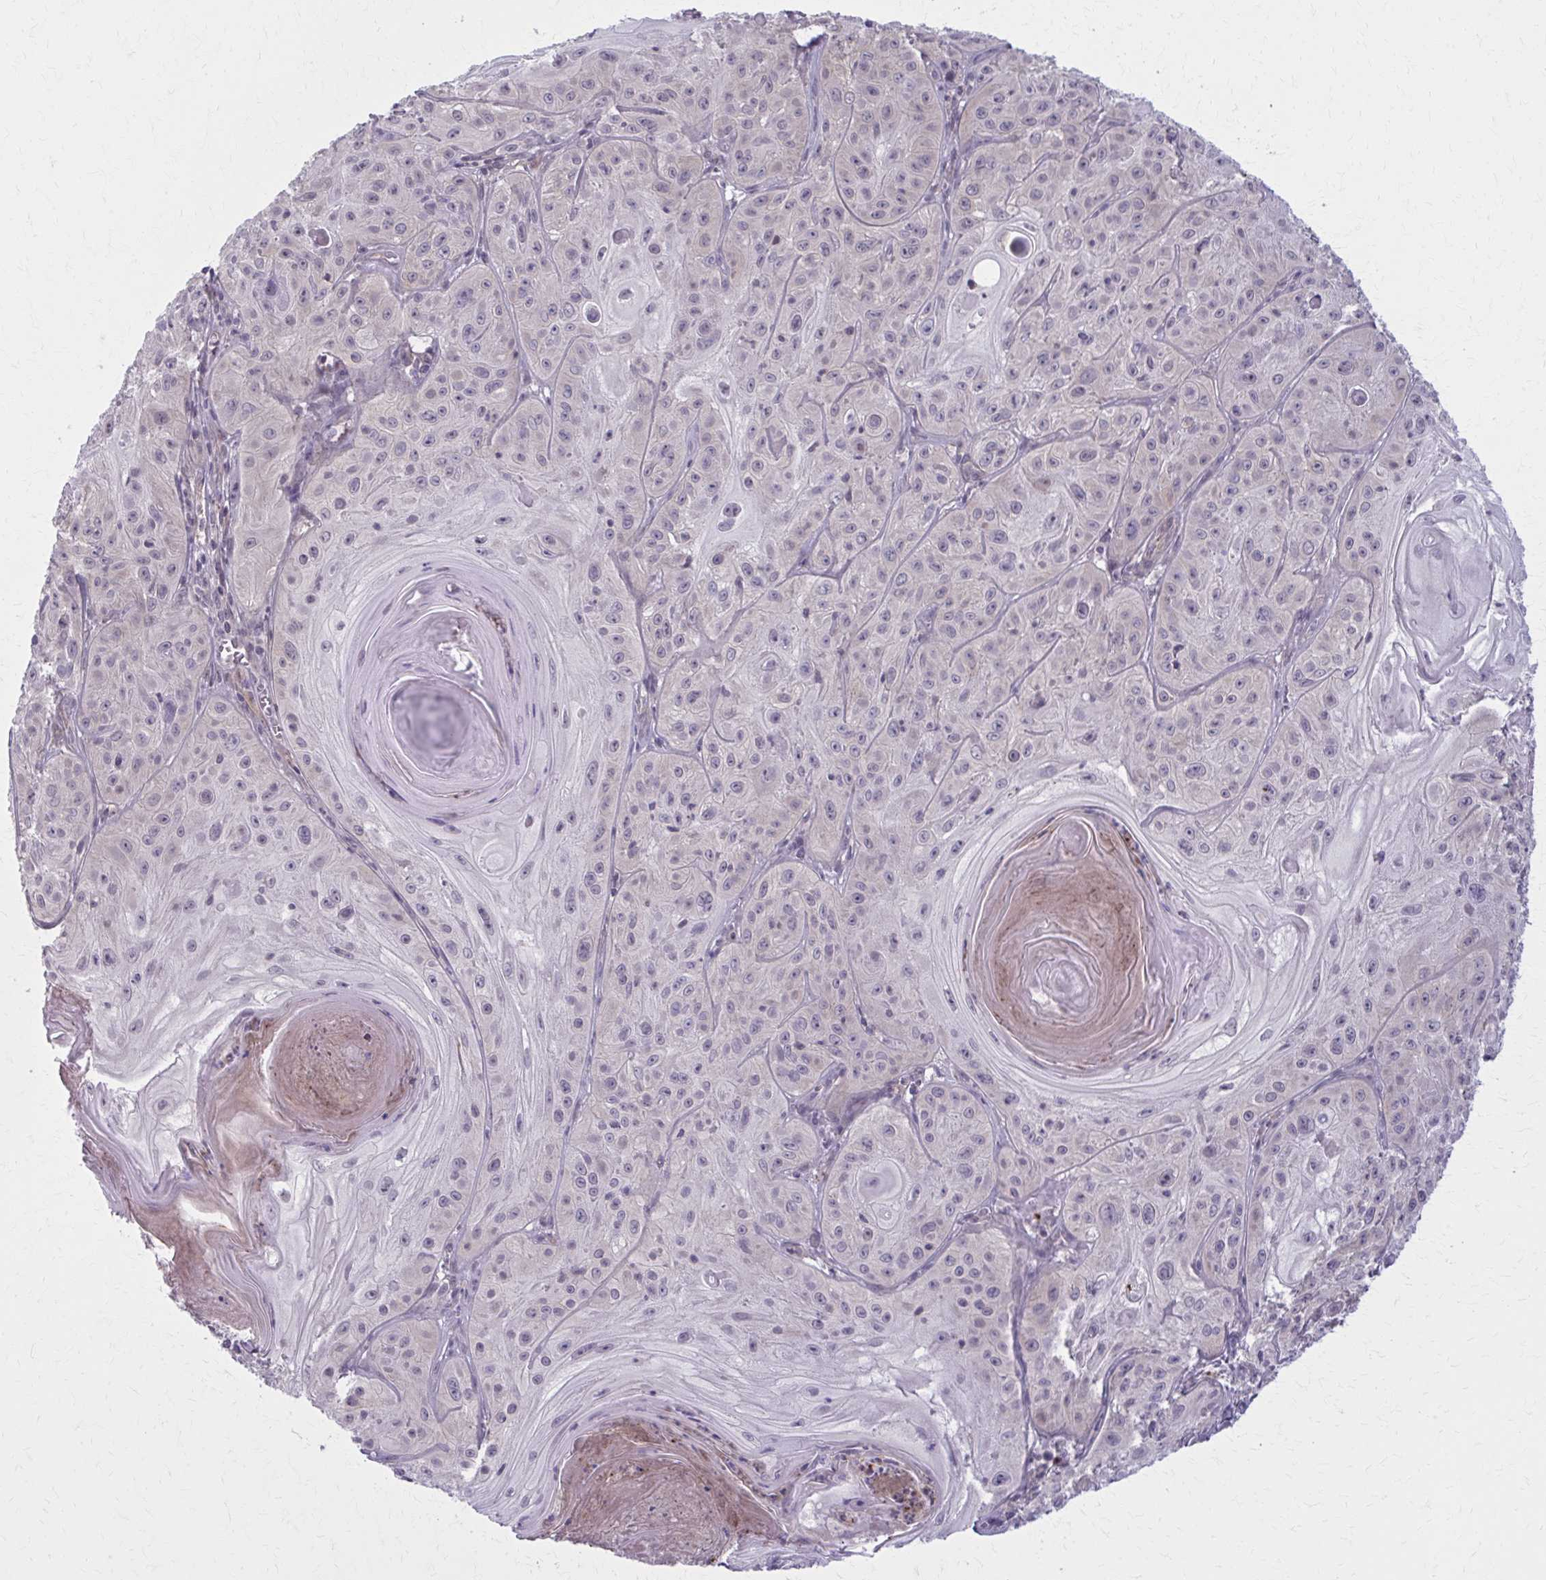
{"staining": {"intensity": "negative", "quantity": "none", "location": "none"}, "tissue": "skin cancer", "cell_type": "Tumor cells", "image_type": "cancer", "snomed": [{"axis": "morphology", "description": "Squamous cell carcinoma, NOS"}, {"axis": "topography", "description": "Skin"}], "caption": "Skin cancer was stained to show a protein in brown. There is no significant positivity in tumor cells.", "gene": "NUMBL", "patient": {"sex": "male", "age": 85}}